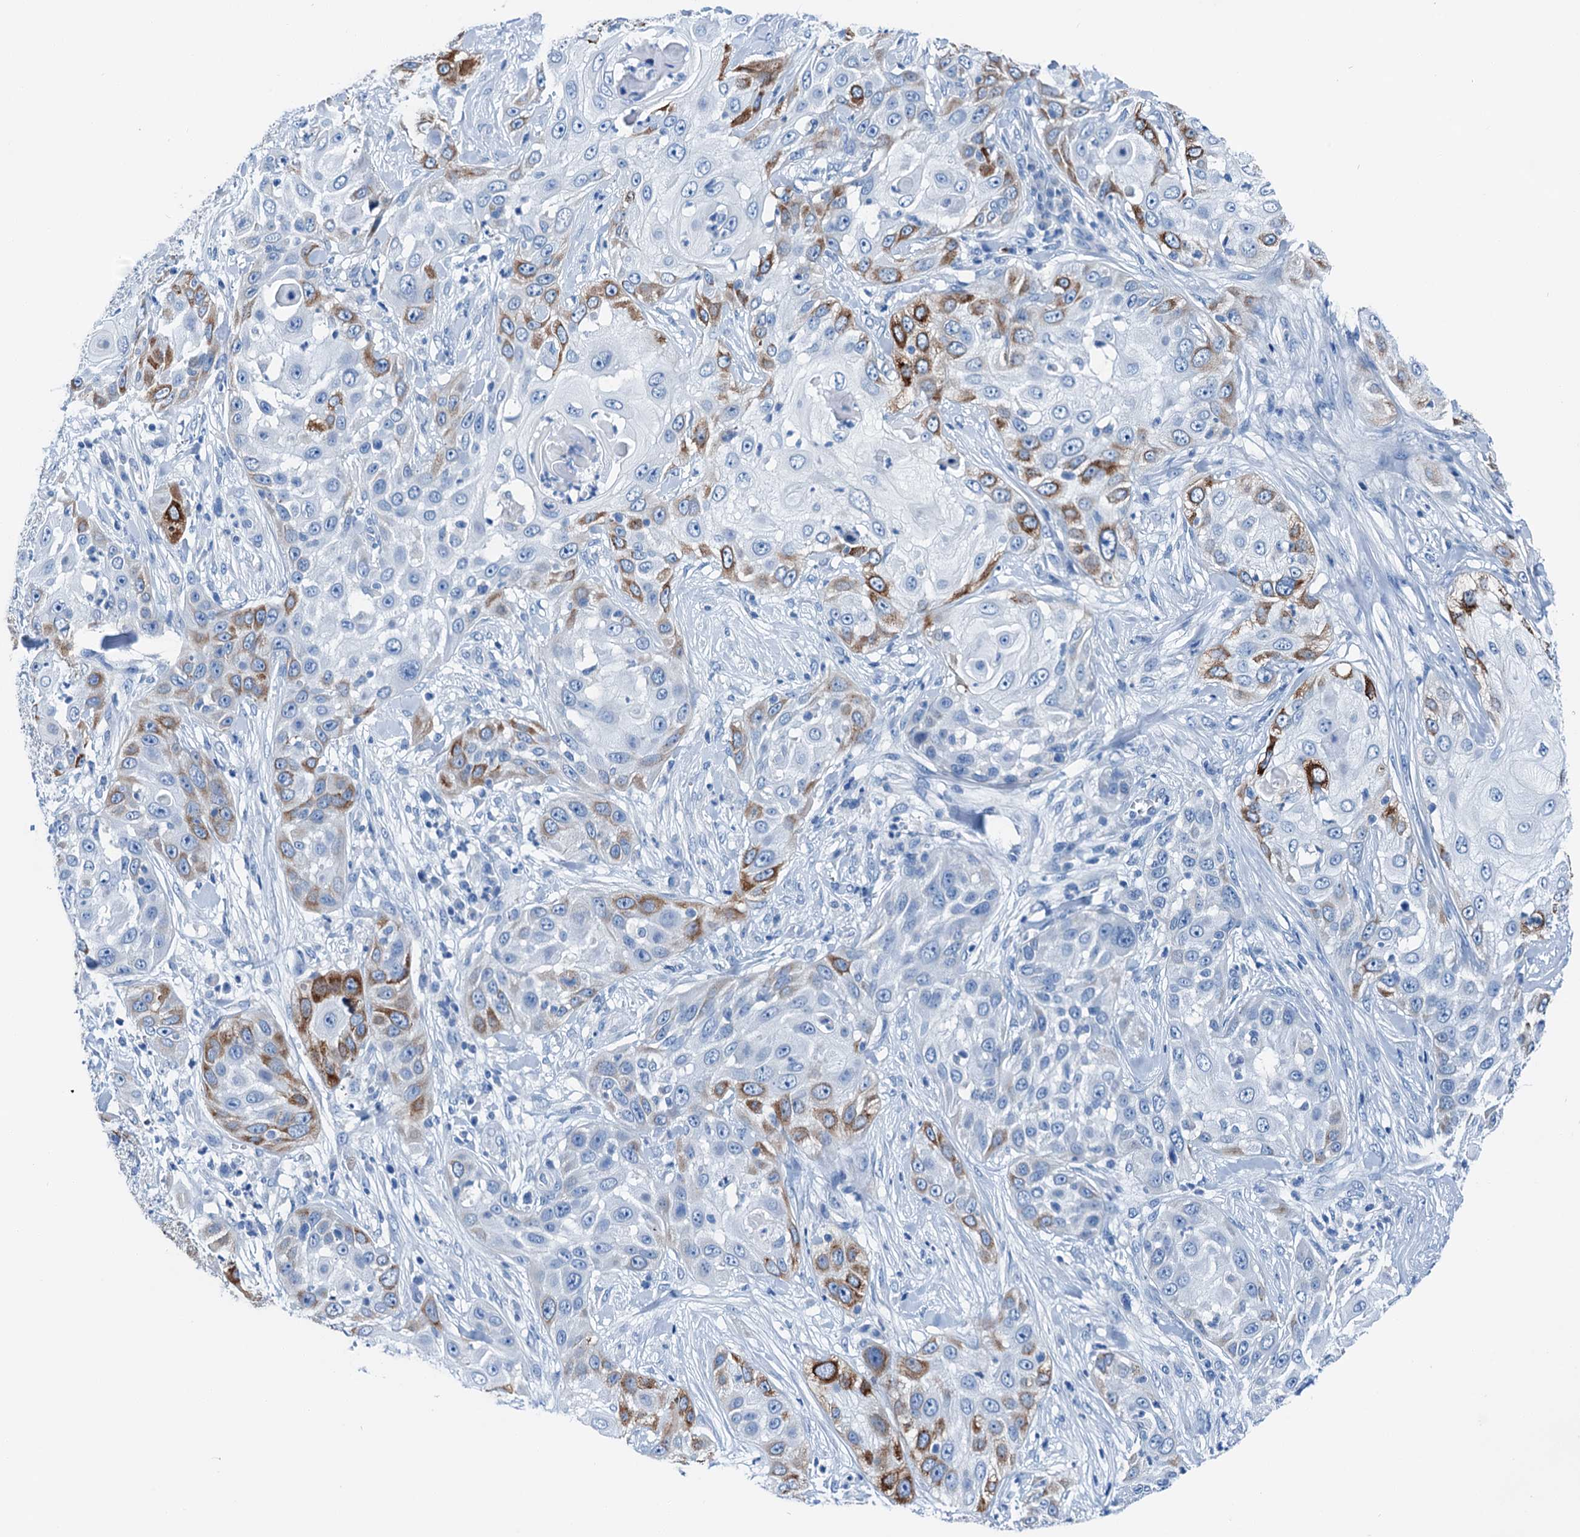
{"staining": {"intensity": "strong", "quantity": "<25%", "location": "cytoplasmic/membranous"}, "tissue": "skin cancer", "cell_type": "Tumor cells", "image_type": "cancer", "snomed": [{"axis": "morphology", "description": "Squamous cell carcinoma, NOS"}, {"axis": "topography", "description": "Skin"}], "caption": "Protein analysis of skin cancer (squamous cell carcinoma) tissue reveals strong cytoplasmic/membranous staining in about <25% of tumor cells.", "gene": "KNDC1", "patient": {"sex": "female", "age": 44}}